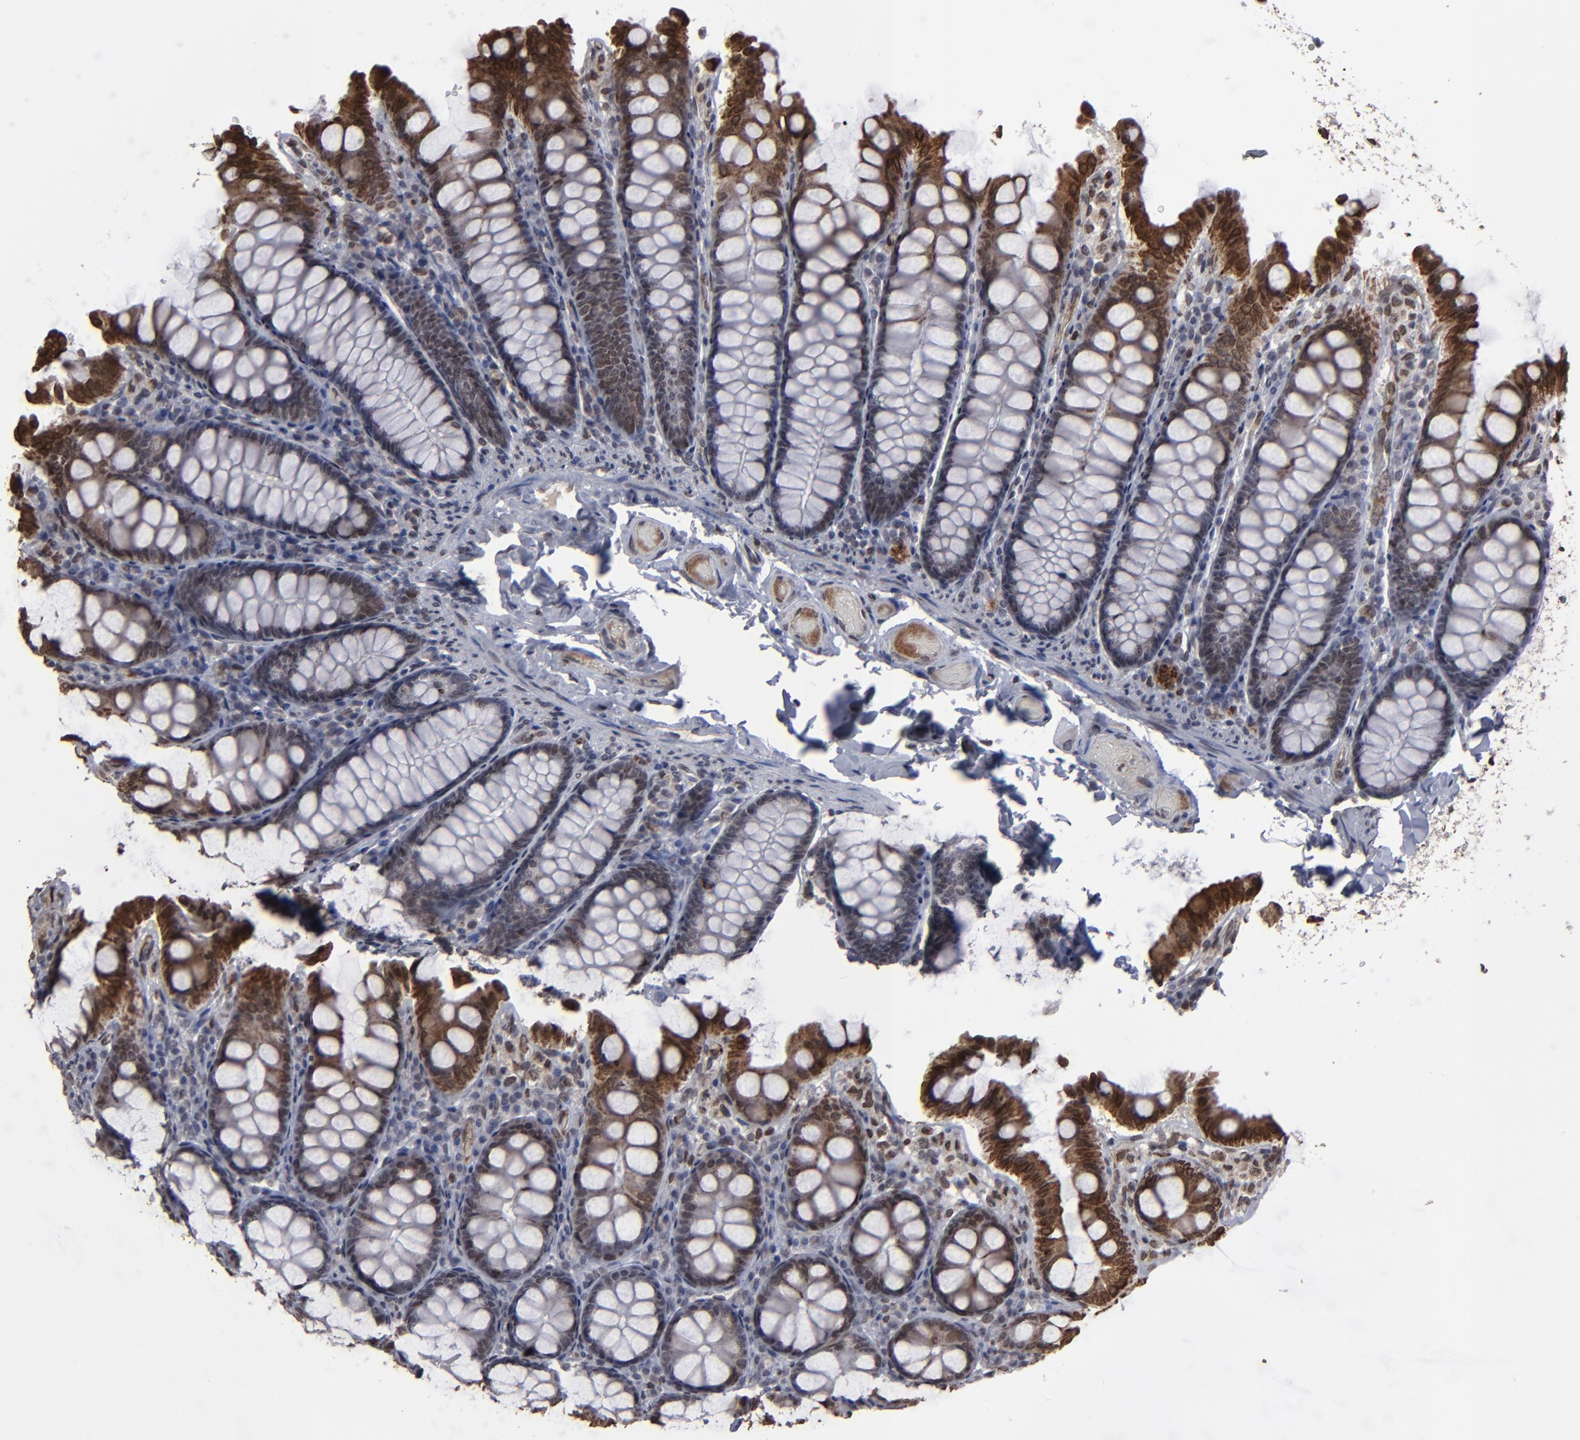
{"staining": {"intensity": "weak", "quantity": ">75%", "location": "cytoplasmic/membranous,nuclear"}, "tissue": "colon", "cell_type": "Endothelial cells", "image_type": "normal", "snomed": [{"axis": "morphology", "description": "Normal tissue, NOS"}, {"axis": "topography", "description": "Colon"}], "caption": "Unremarkable colon demonstrates weak cytoplasmic/membranous,nuclear staining in about >75% of endothelial cells.", "gene": "BAZ1A", "patient": {"sex": "female", "age": 61}}